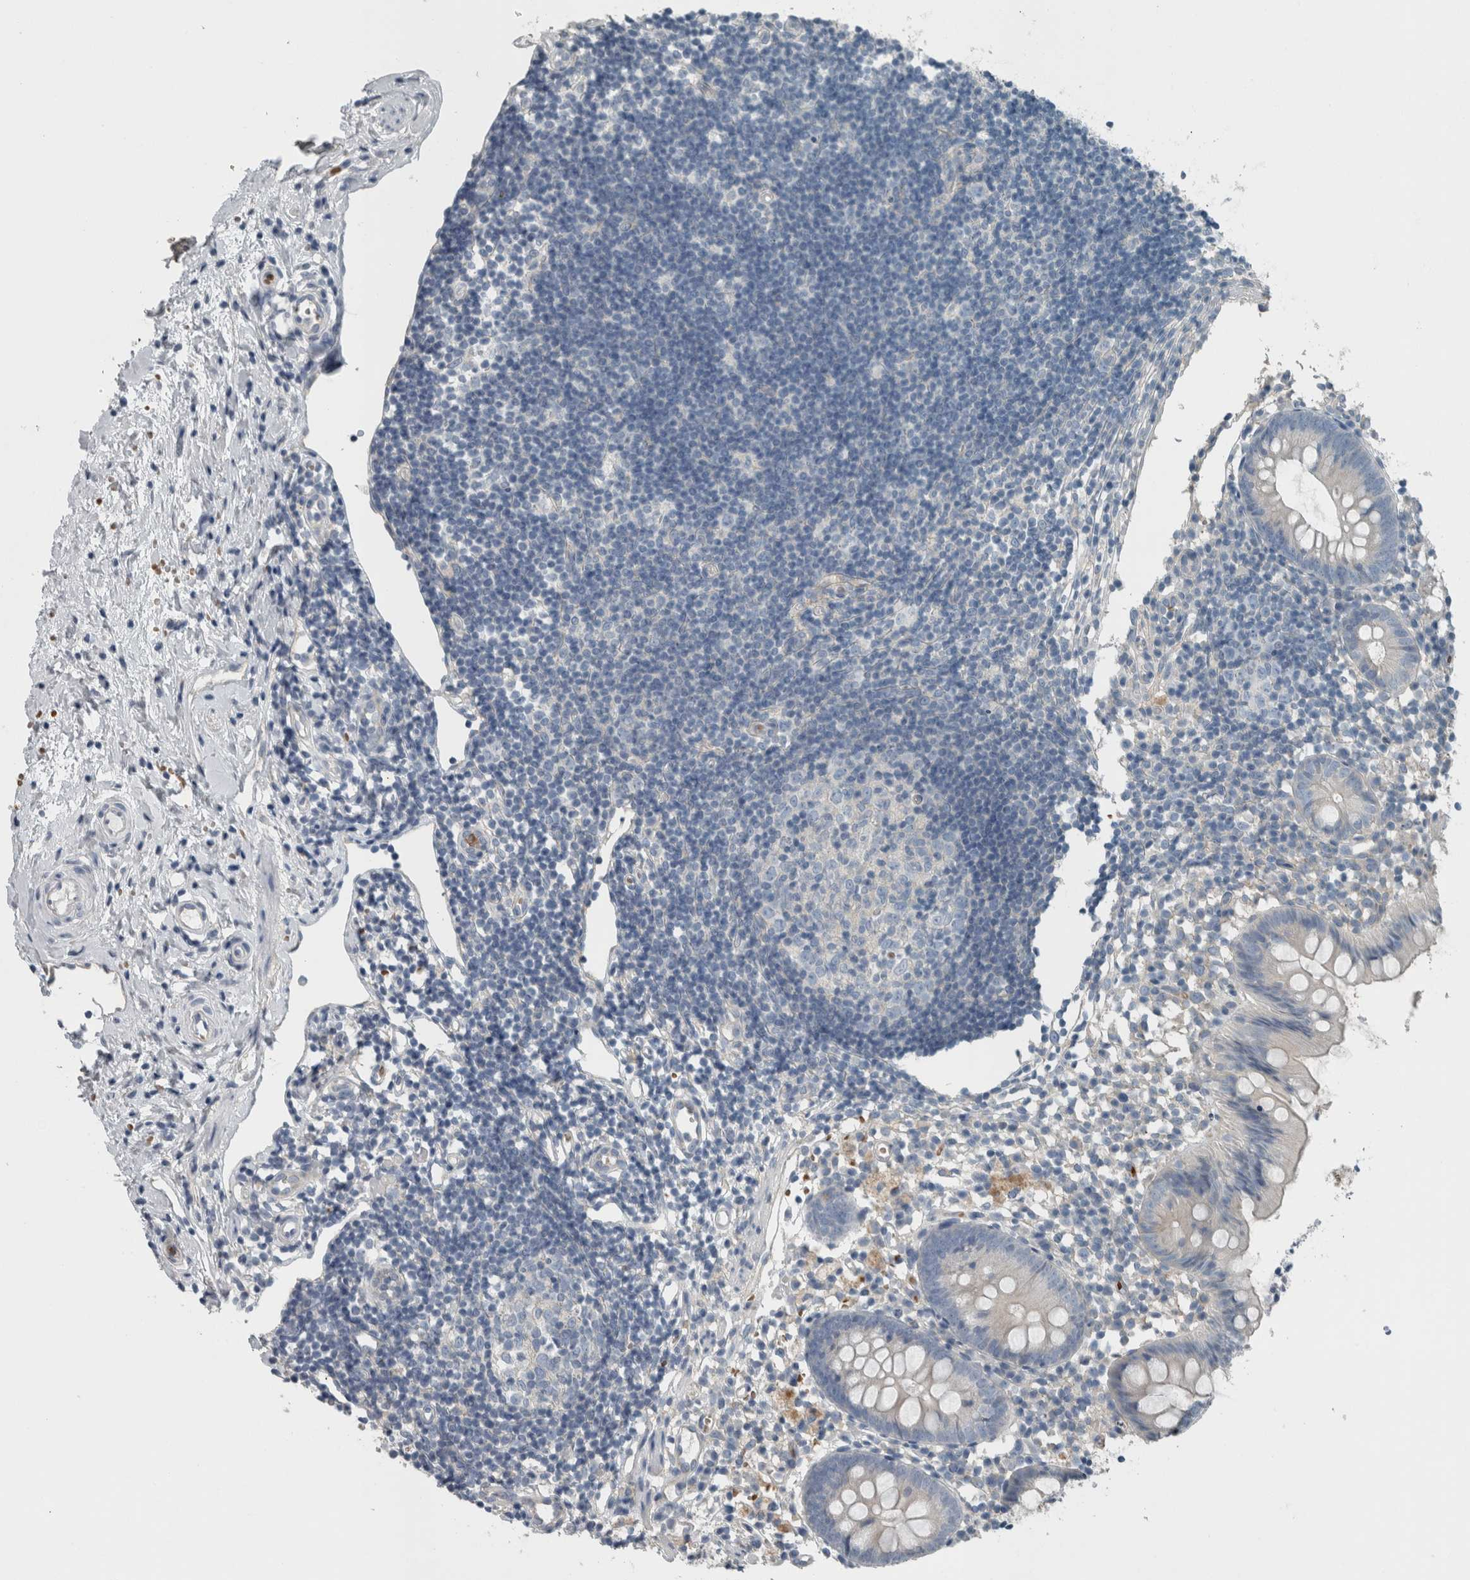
{"staining": {"intensity": "negative", "quantity": "none", "location": "none"}, "tissue": "appendix", "cell_type": "Glandular cells", "image_type": "normal", "snomed": [{"axis": "morphology", "description": "Normal tissue, NOS"}, {"axis": "topography", "description": "Appendix"}], "caption": "DAB immunohistochemical staining of benign appendix exhibits no significant positivity in glandular cells.", "gene": "SH3GL2", "patient": {"sex": "female", "age": 20}}